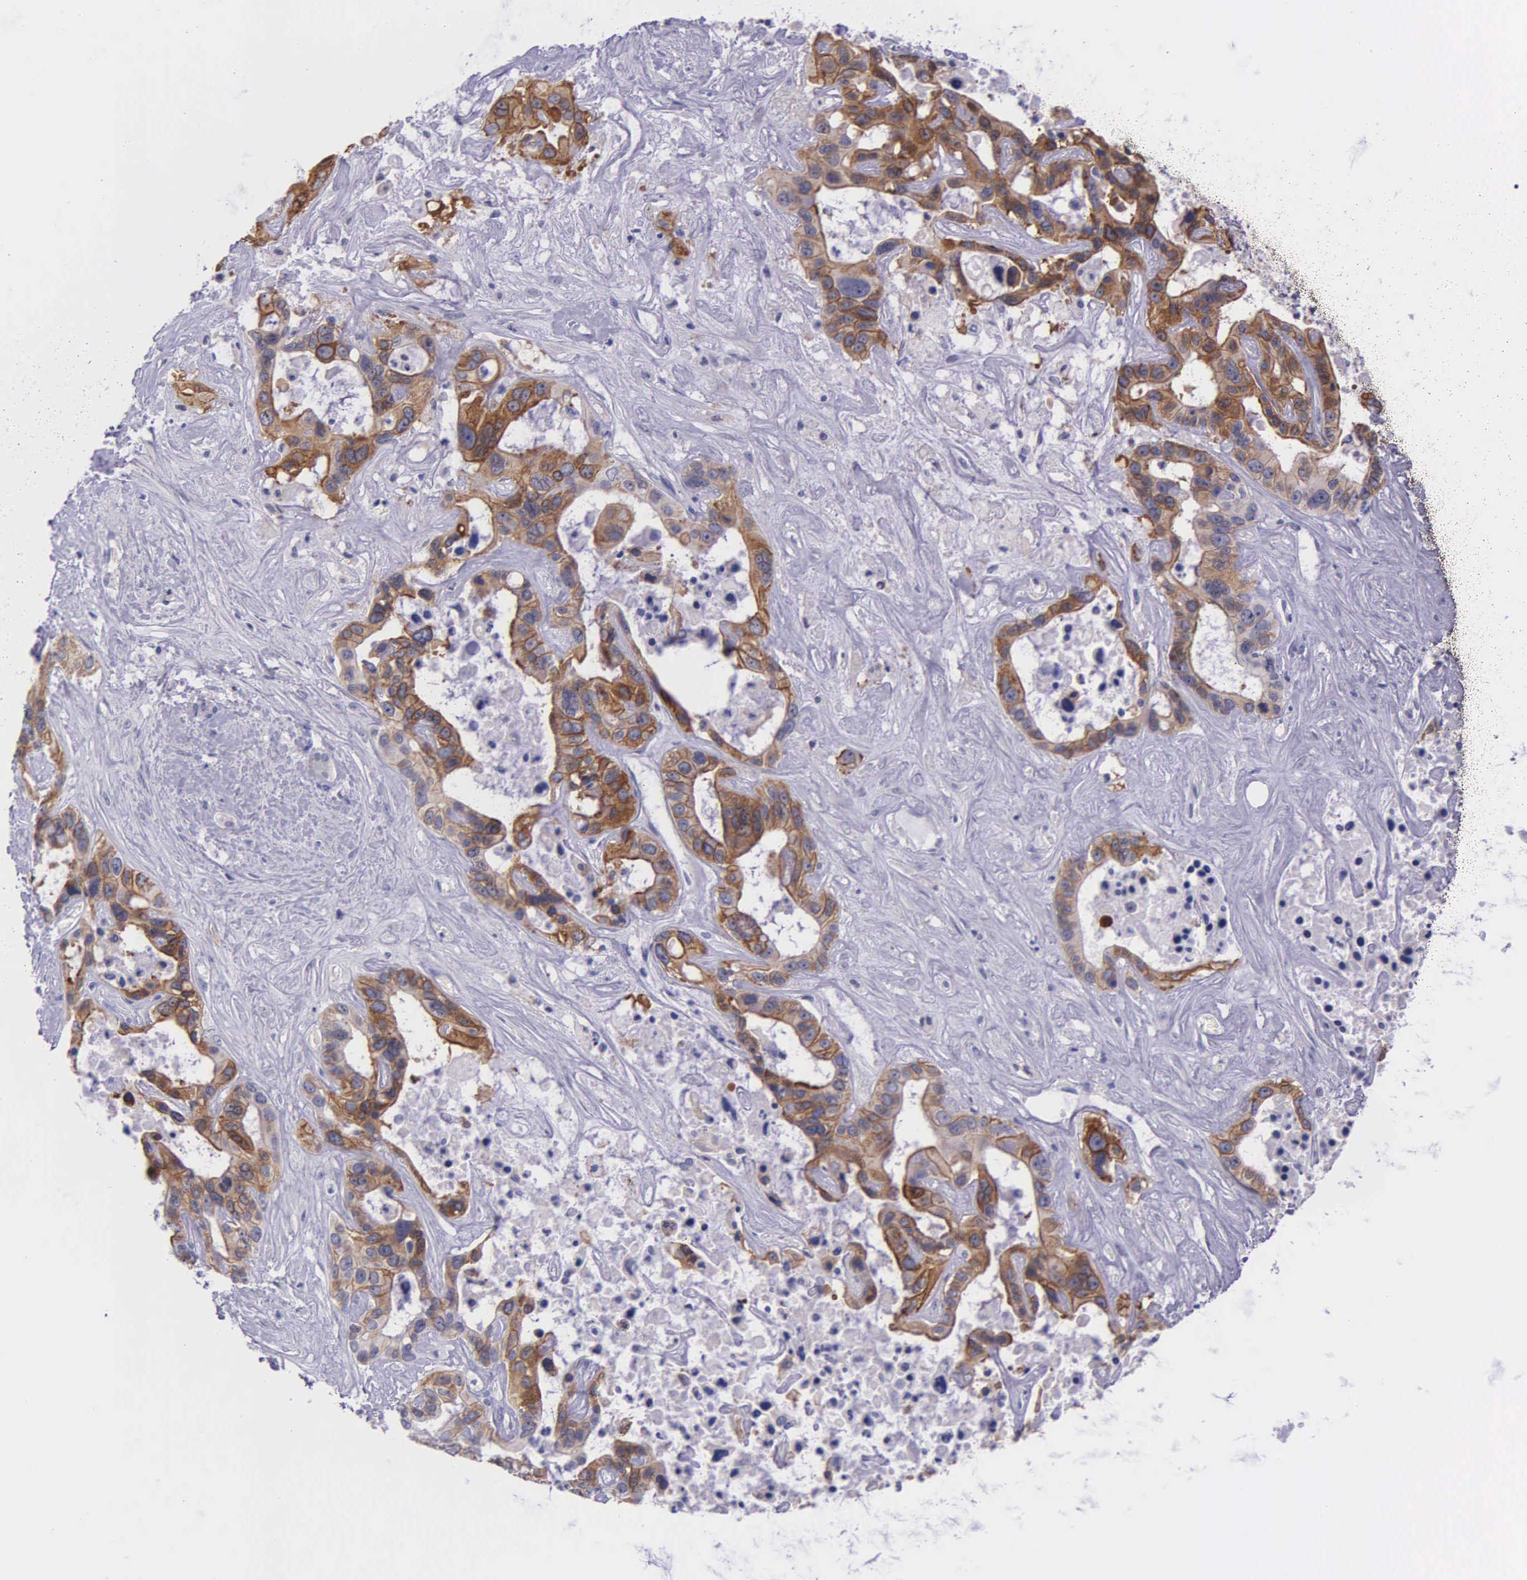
{"staining": {"intensity": "moderate", "quantity": ">75%", "location": "cytoplasmic/membranous"}, "tissue": "liver cancer", "cell_type": "Tumor cells", "image_type": "cancer", "snomed": [{"axis": "morphology", "description": "Cholangiocarcinoma"}, {"axis": "topography", "description": "Liver"}], "caption": "The histopathology image reveals immunohistochemical staining of cholangiocarcinoma (liver). There is moderate cytoplasmic/membranous expression is present in approximately >75% of tumor cells. Using DAB (3,3'-diaminobenzidine) (brown) and hematoxylin (blue) stains, captured at high magnification using brightfield microscopy.", "gene": "AHNAK2", "patient": {"sex": "female", "age": 65}}